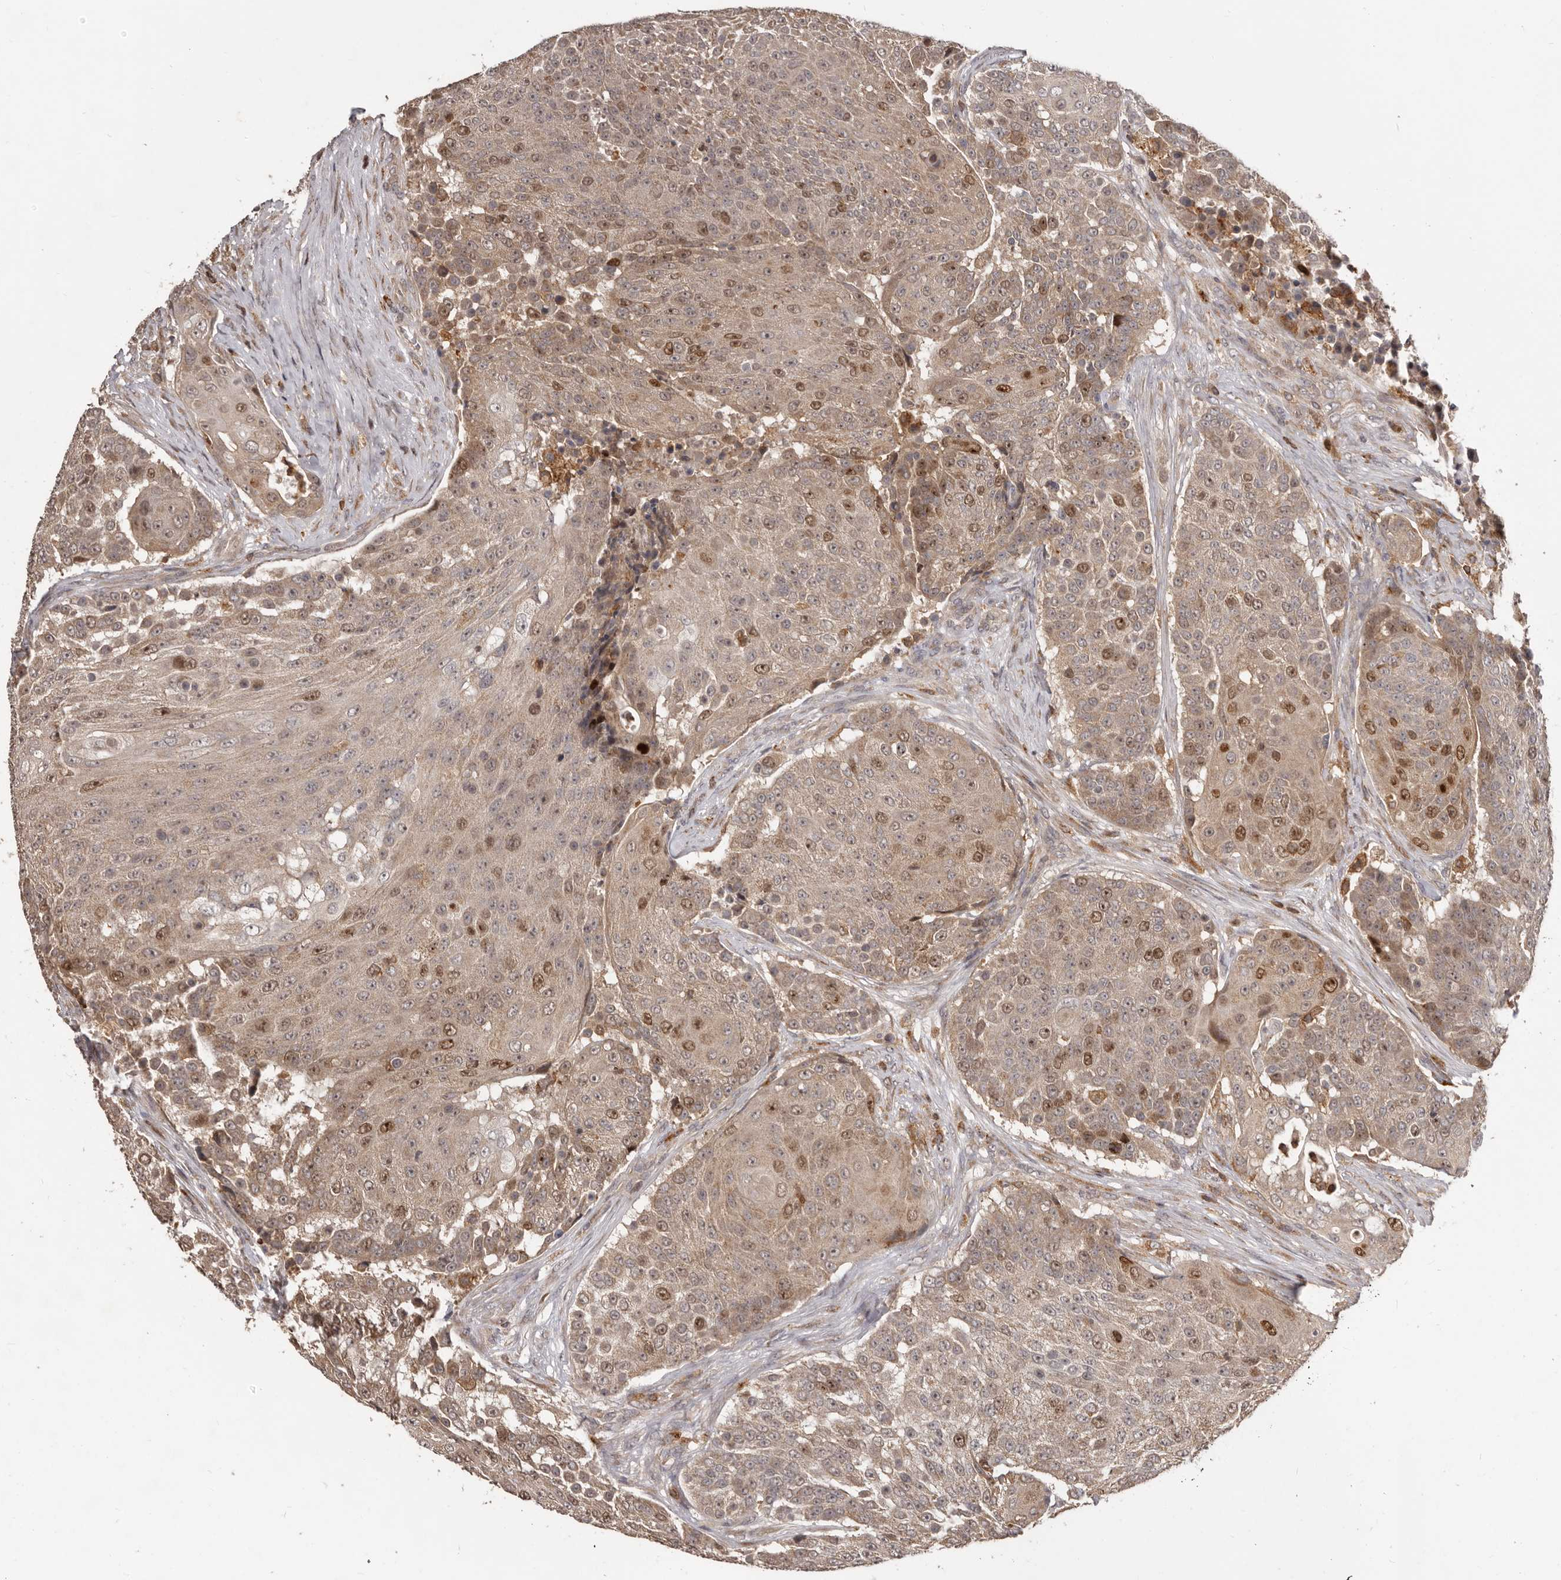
{"staining": {"intensity": "moderate", "quantity": ">75%", "location": "cytoplasmic/membranous,nuclear"}, "tissue": "urothelial cancer", "cell_type": "Tumor cells", "image_type": "cancer", "snomed": [{"axis": "morphology", "description": "Urothelial carcinoma, High grade"}, {"axis": "topography", "description": "Urinary bladder"}], "caption": "An immunohistochemistry (IHC) micrograph of tumor tissue is shown. Protein staining in brown highlights moderate cytoplasmic/membranous and nuclear positivity in urothelial cancer within tumor cells.", "gene": "RNF187", "patient": {"sex": "female", "age": 63}}